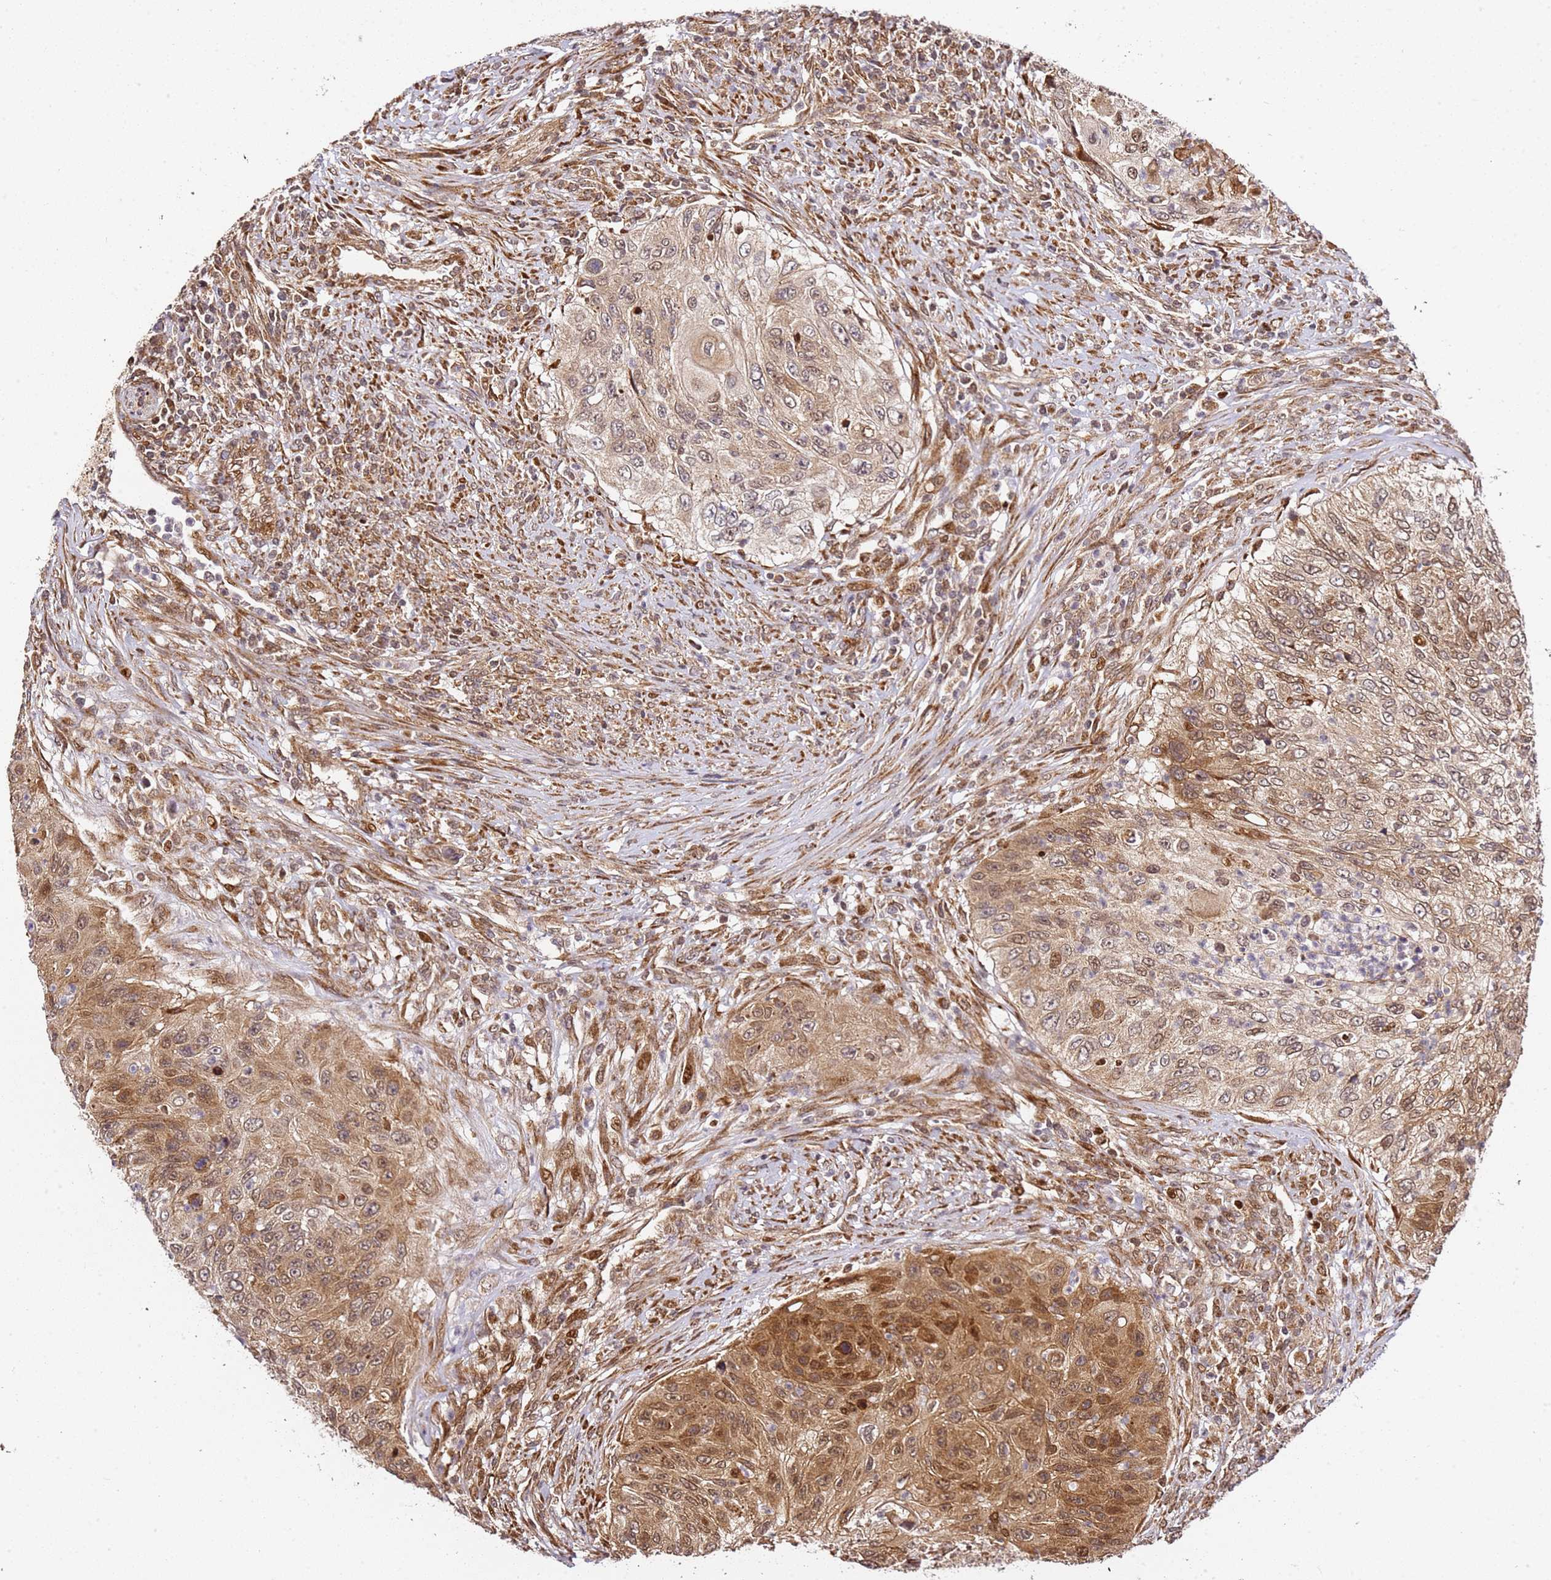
{"staining": {"intensity": "moderate", "quantity": ">75%", "location": "cytoplasmic/membranous,nuclear"}, "tissue": "urothelial cancer", "cell_type": "Tumor cells", "image_type": "cancer", "snomed": [{"axis": "morphology", "description": "Urothelial carcinoma, High grade"}, {"axis": "topography", "description": "Urinary bladder"}], "caption": "Immunohistochemical staining of urothelial cancer demonstrates moderate cytoplasmic/membranous and nuclear protein expression in approximately >75% of tumor cells. (DAB IHC, brown staining for protein, blue staining for nuclei).", "gene": "SMOX", "patient": {"sex": "female", "age": 60}}